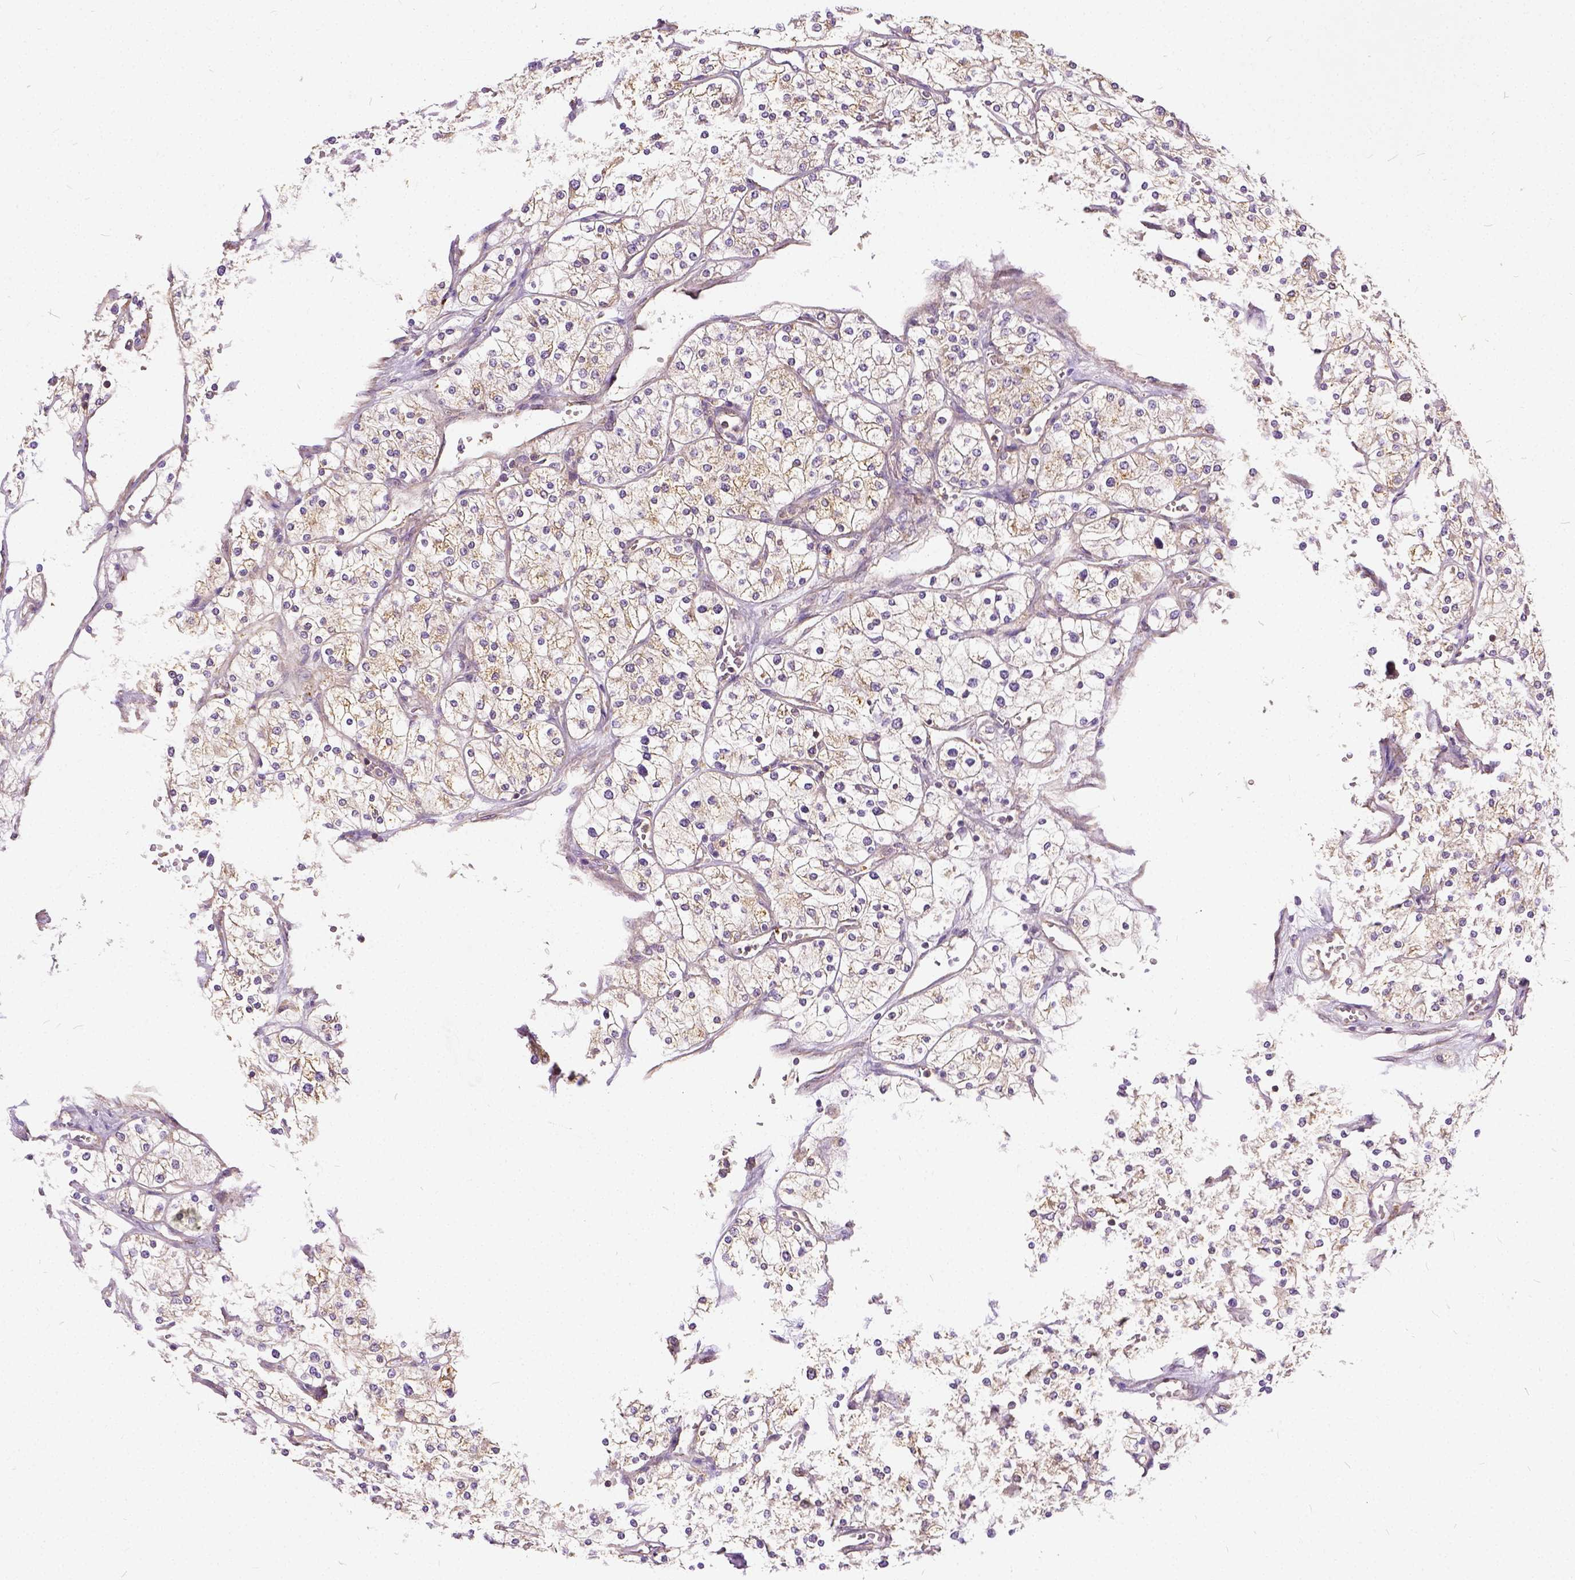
{"staining": {"intensity": "weak", "quantity": "25%-75%", "location": "cytoplasmic/membranous"}, "tissue": "renal cancer", "cell_type": "Tumor cells", "image_type": "cancer", "snomed": [{"axis": "morphology", "description": "Adenocarcinoma, NOS"}, {"axis": "topography", "description": "Kidney"}], "caption": "Renal adenocarcinoma stained for a protein displays weak cytoplasmic/membranous positivity in tumor cells.", "gene": "CADM4", "patient": {"sex": "male", "age": 80}}